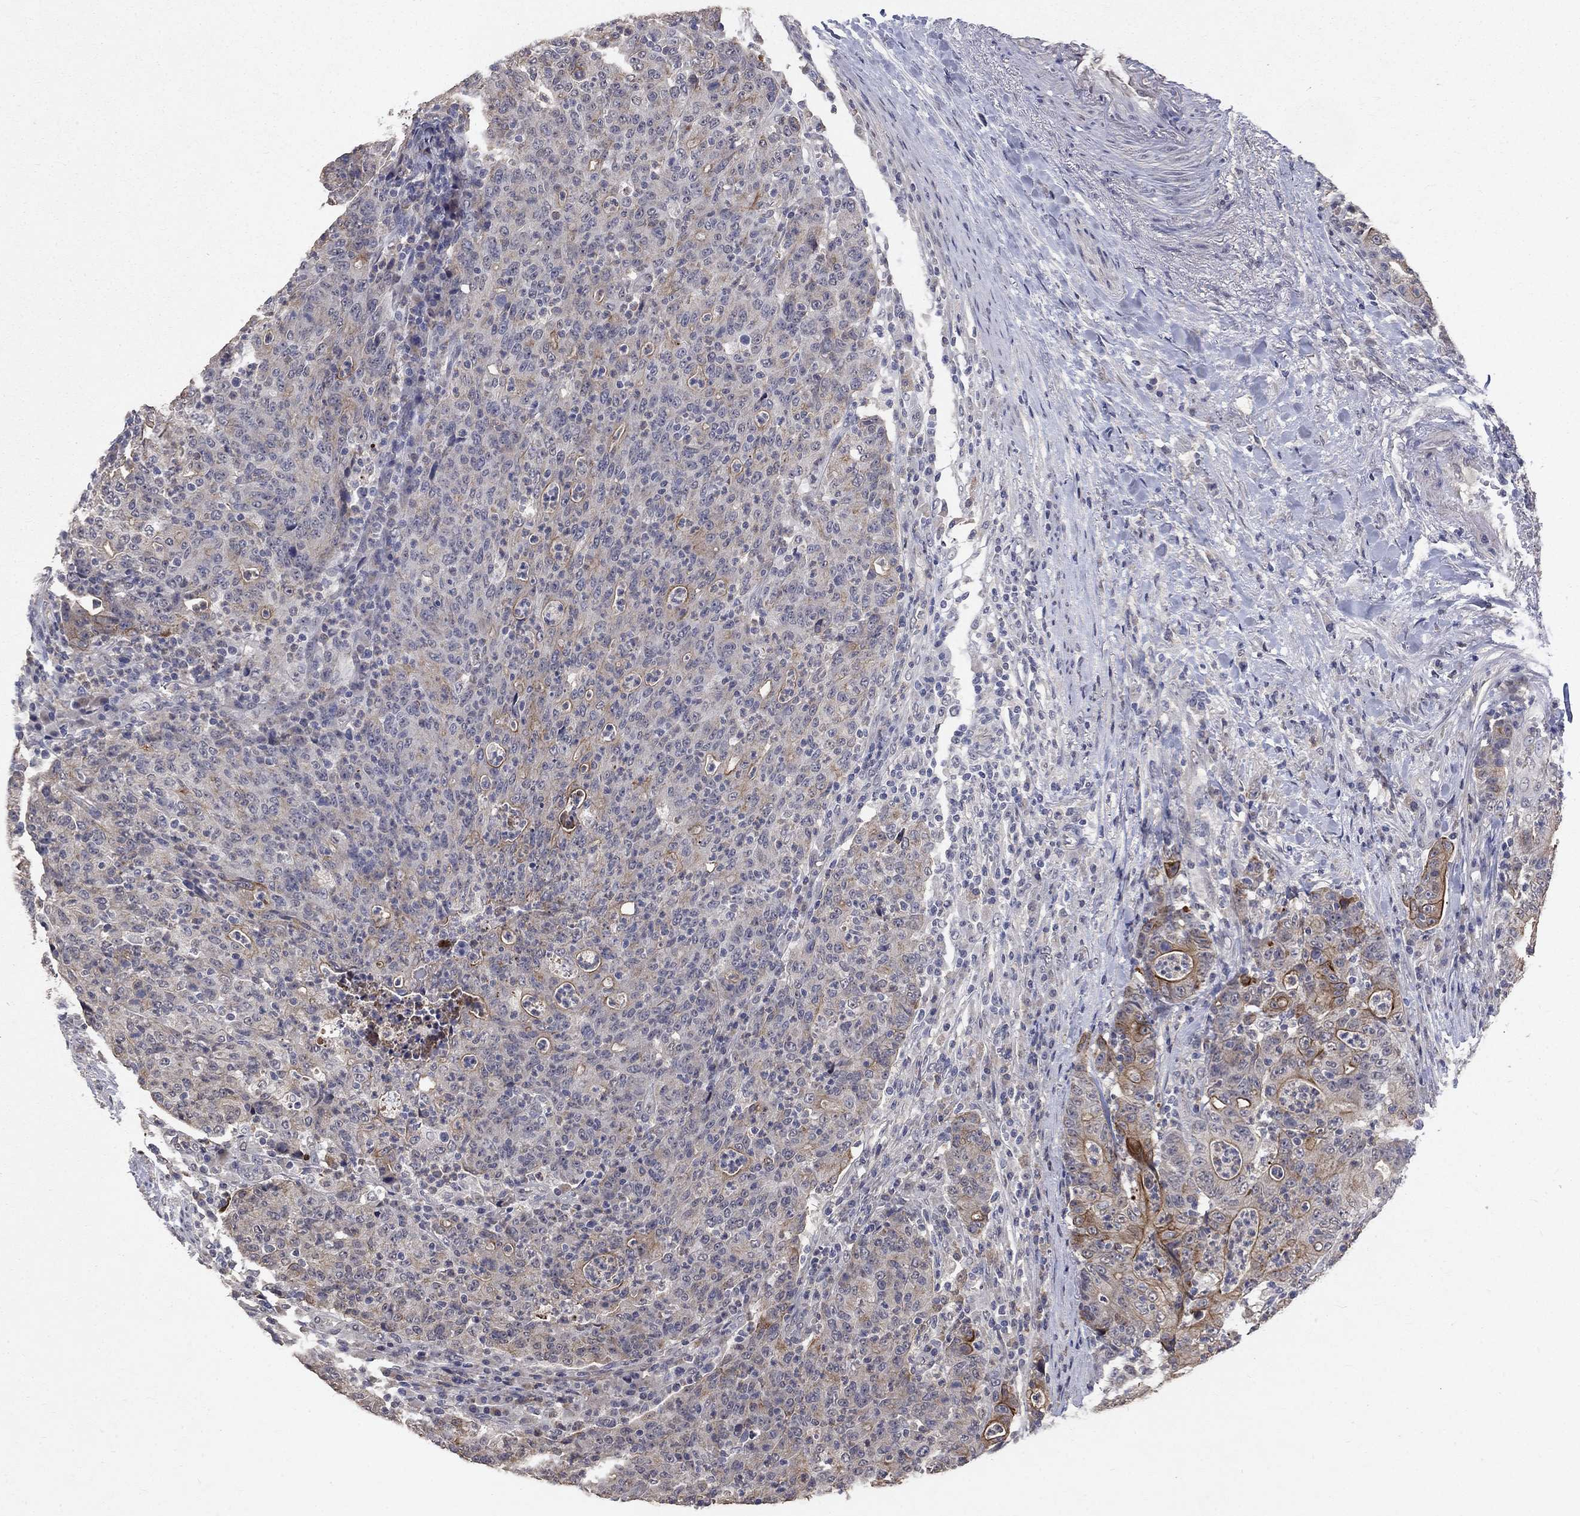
{"staining": {"intensity": "moderate", "quantity": "<25%", "location": "cytoplasmic/membranous"}, "tissue": "colorectal cancer", "cell_type": "Tumor cells", "image_type": "cancer", "snomed": [{"axis": "morphology", "description": "Adenocarcinoma, NOS"}, {"axis": "topography", "description": "Colon"}], "caption": "This is an image of IHC staining of adenocarcinoma (colorectal), which shows moderate positivity in the cytoplasmic/membranous of tumor cells.", "gene": "CHST5", "patient": {"sex": "male", "age": 70}}